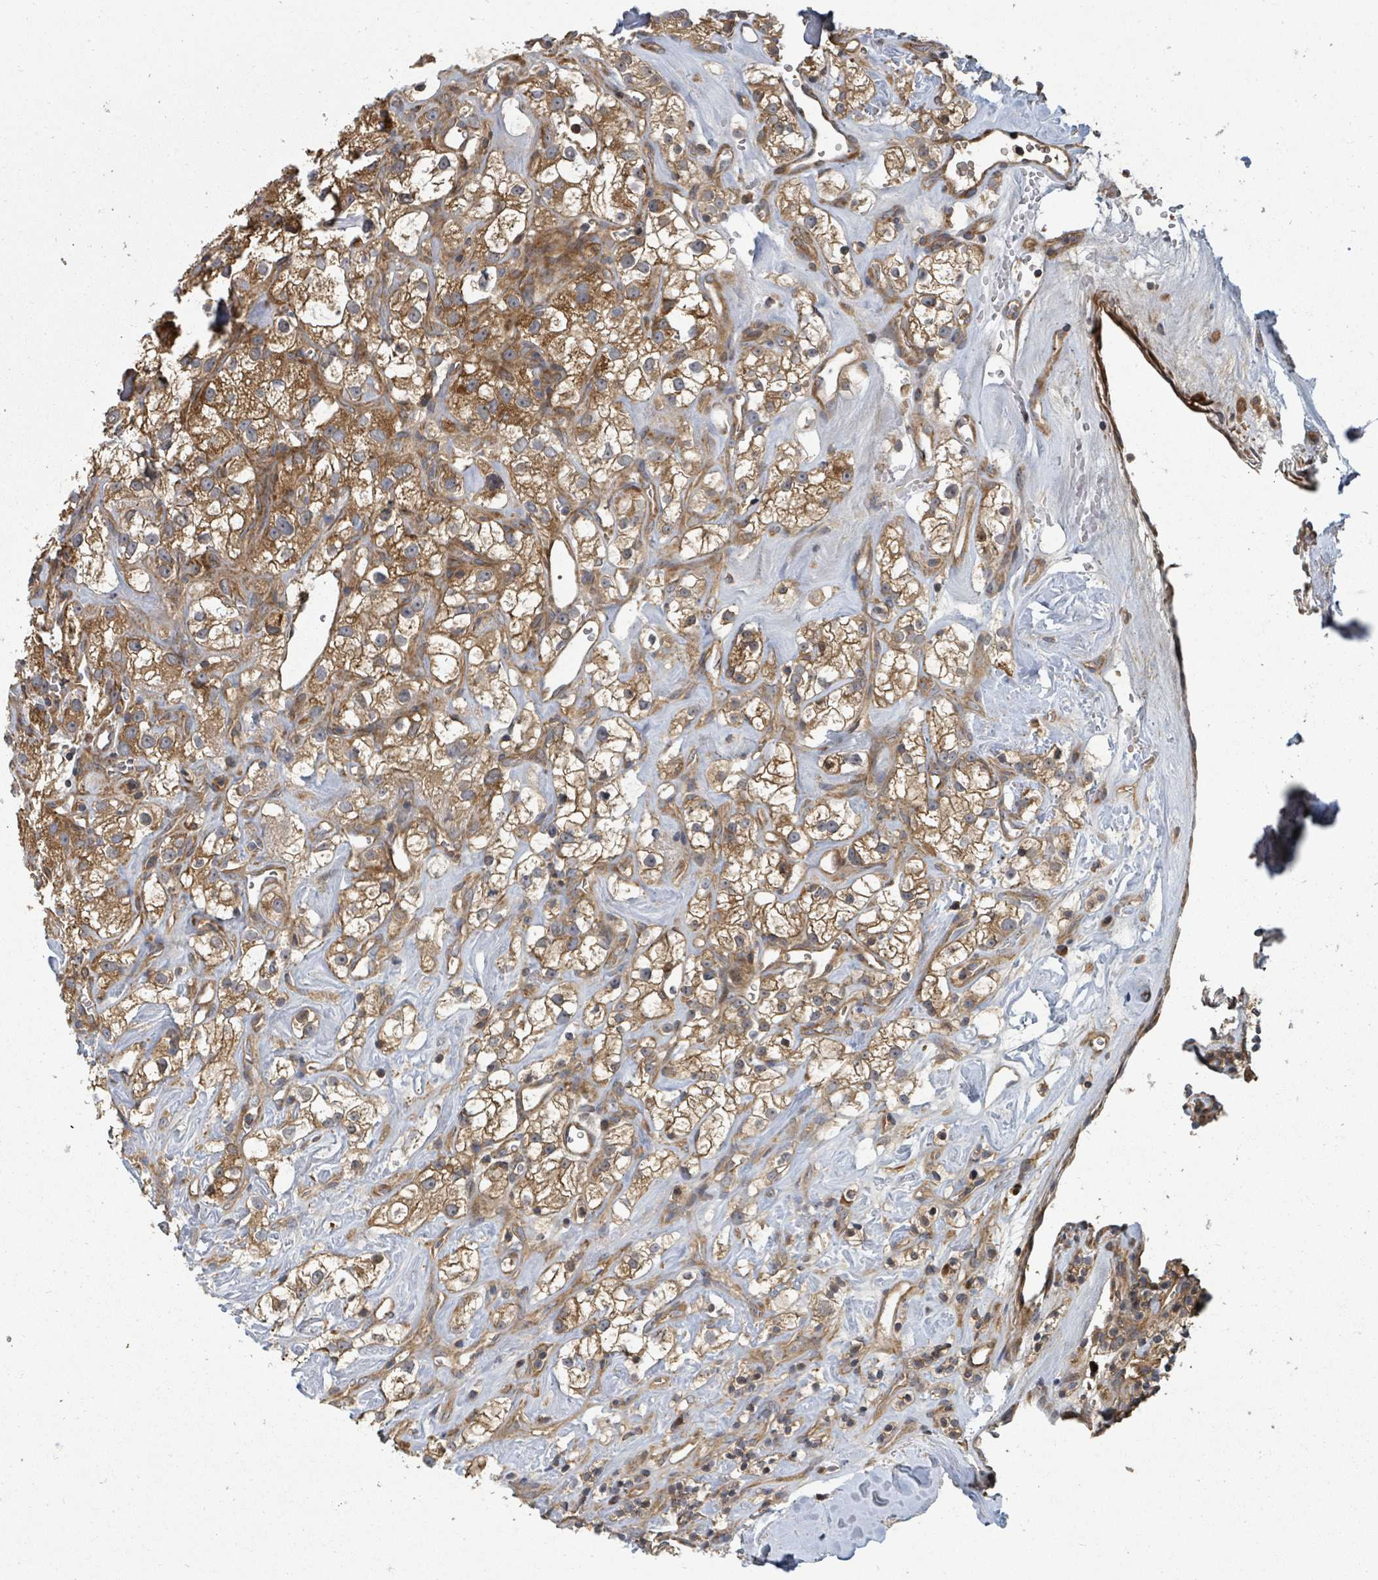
{"staining": {"intensity": "moderate", "quantity": ">75%", "location": "cytoplasmic/membranous"}, "tissue": "renal cancer", "cell_type": "Tumor cells", "image_type": "cancer", "snomed": [{"axis": "morphology", "description": "Adenocarcinoma, NOS"}, {"axis": "topography", "description": "Kidney"}], "caption": "Renal cancer (adenocarcinoma) stained for a protein demonstrates moderate cytoplasmic/membranous positivity in tumor cells.", "gene": "DPM1", "patient": {"sex": "male", "age": 77}}